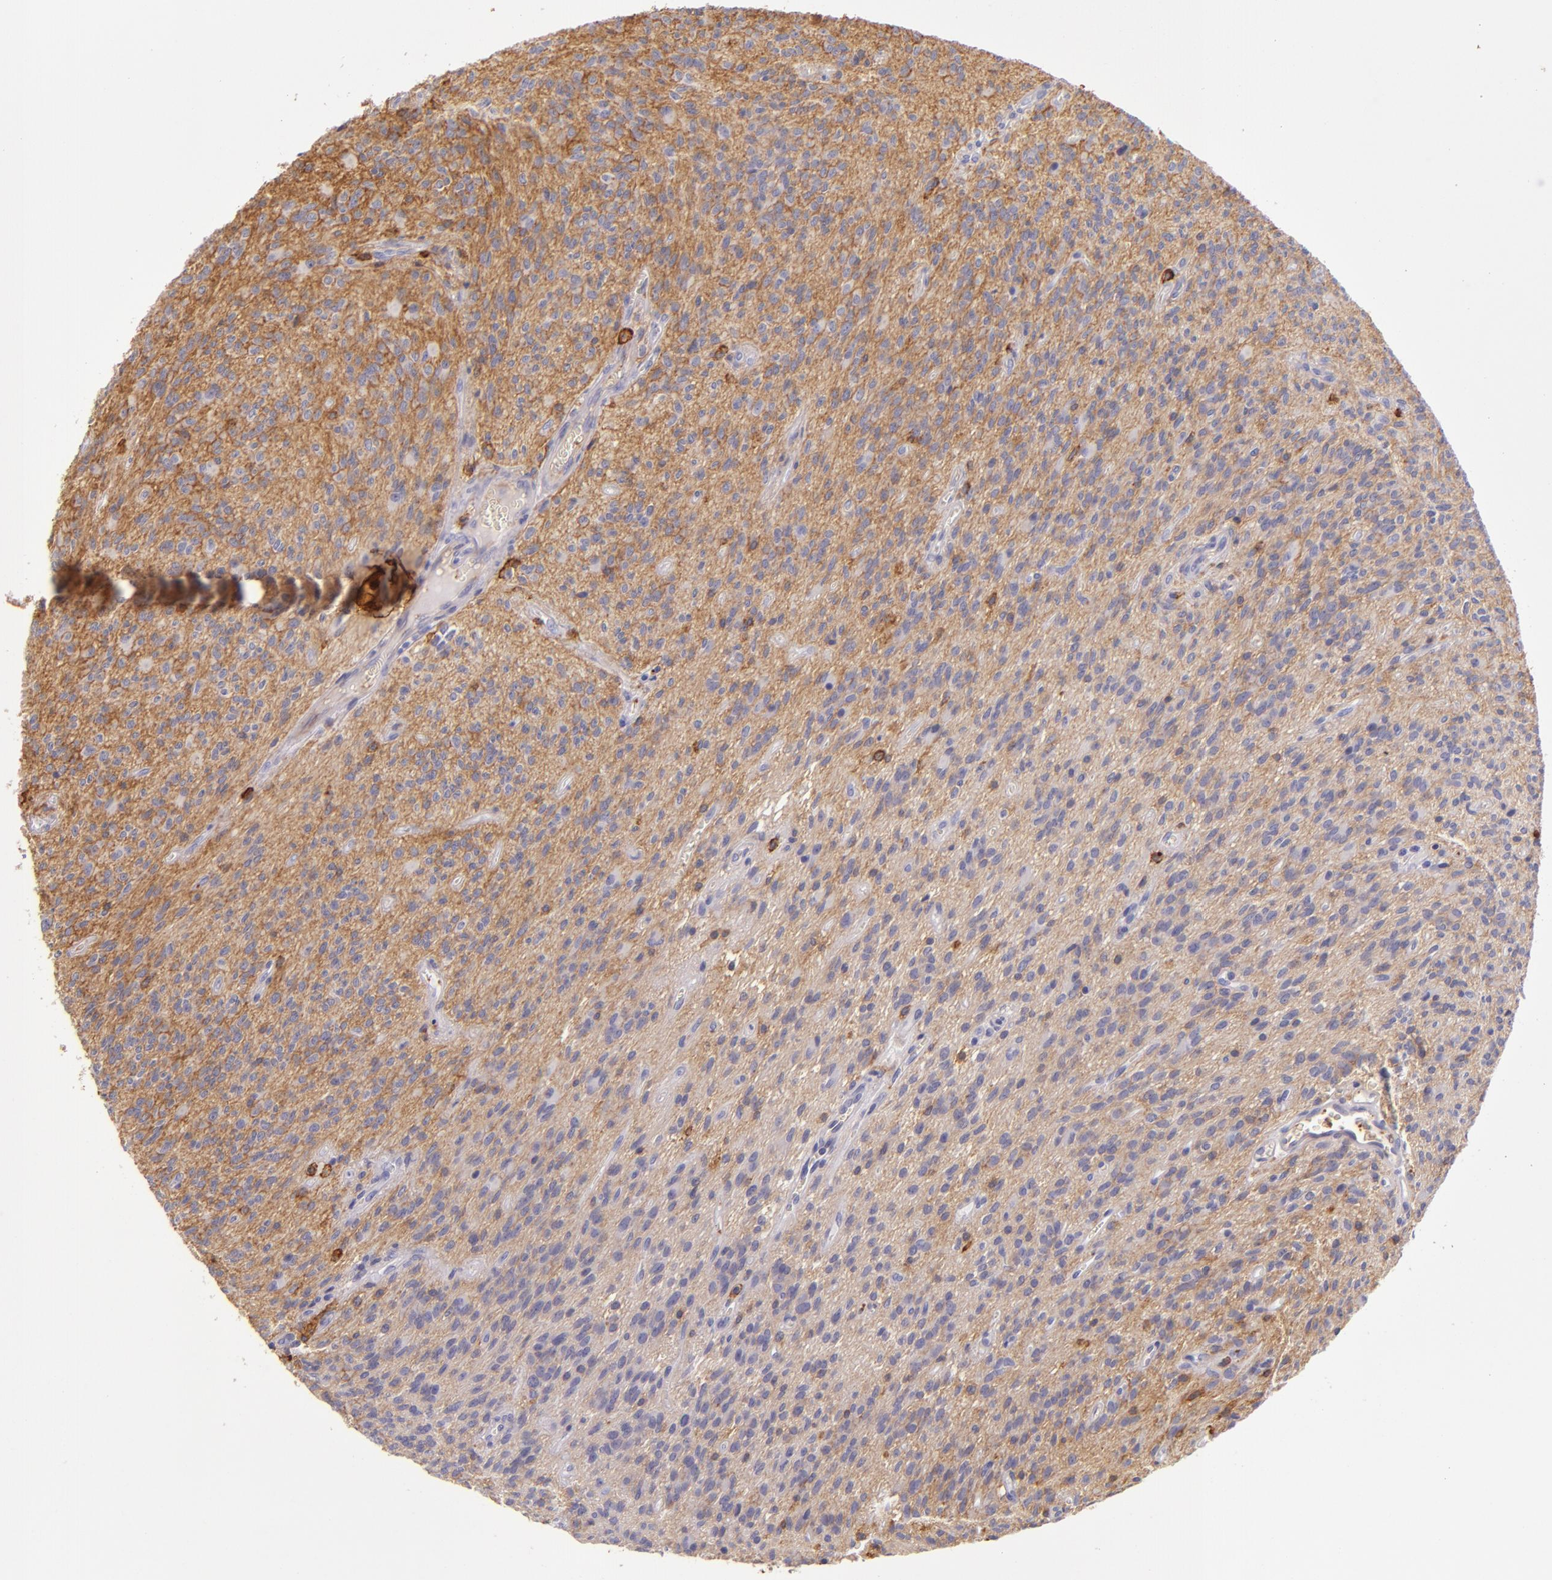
{"staining": {"intensity": "moderate", "quantity": ">75%", "location": "cytoplasmic/membranous"}, "tissue": "glioma", "cell_type": "Tumor cells", "image_type": "cancer", "snomed": [{"axis": "morphology", "description": "Glioma, malignant, Low grade"}, {"axis": "topography", "description": "Brain"}], "caption": "Malignant glioma (low-grade) stained with DAB (3,3'-diaminobenzidine) immunohistochemistry (IHC) shows medium levels of moderate cytoplasmic/membranous staining in approximately >75% of tumor cells.", "gene": "CD9", "patient": {"sex": "female", "age": 15}}